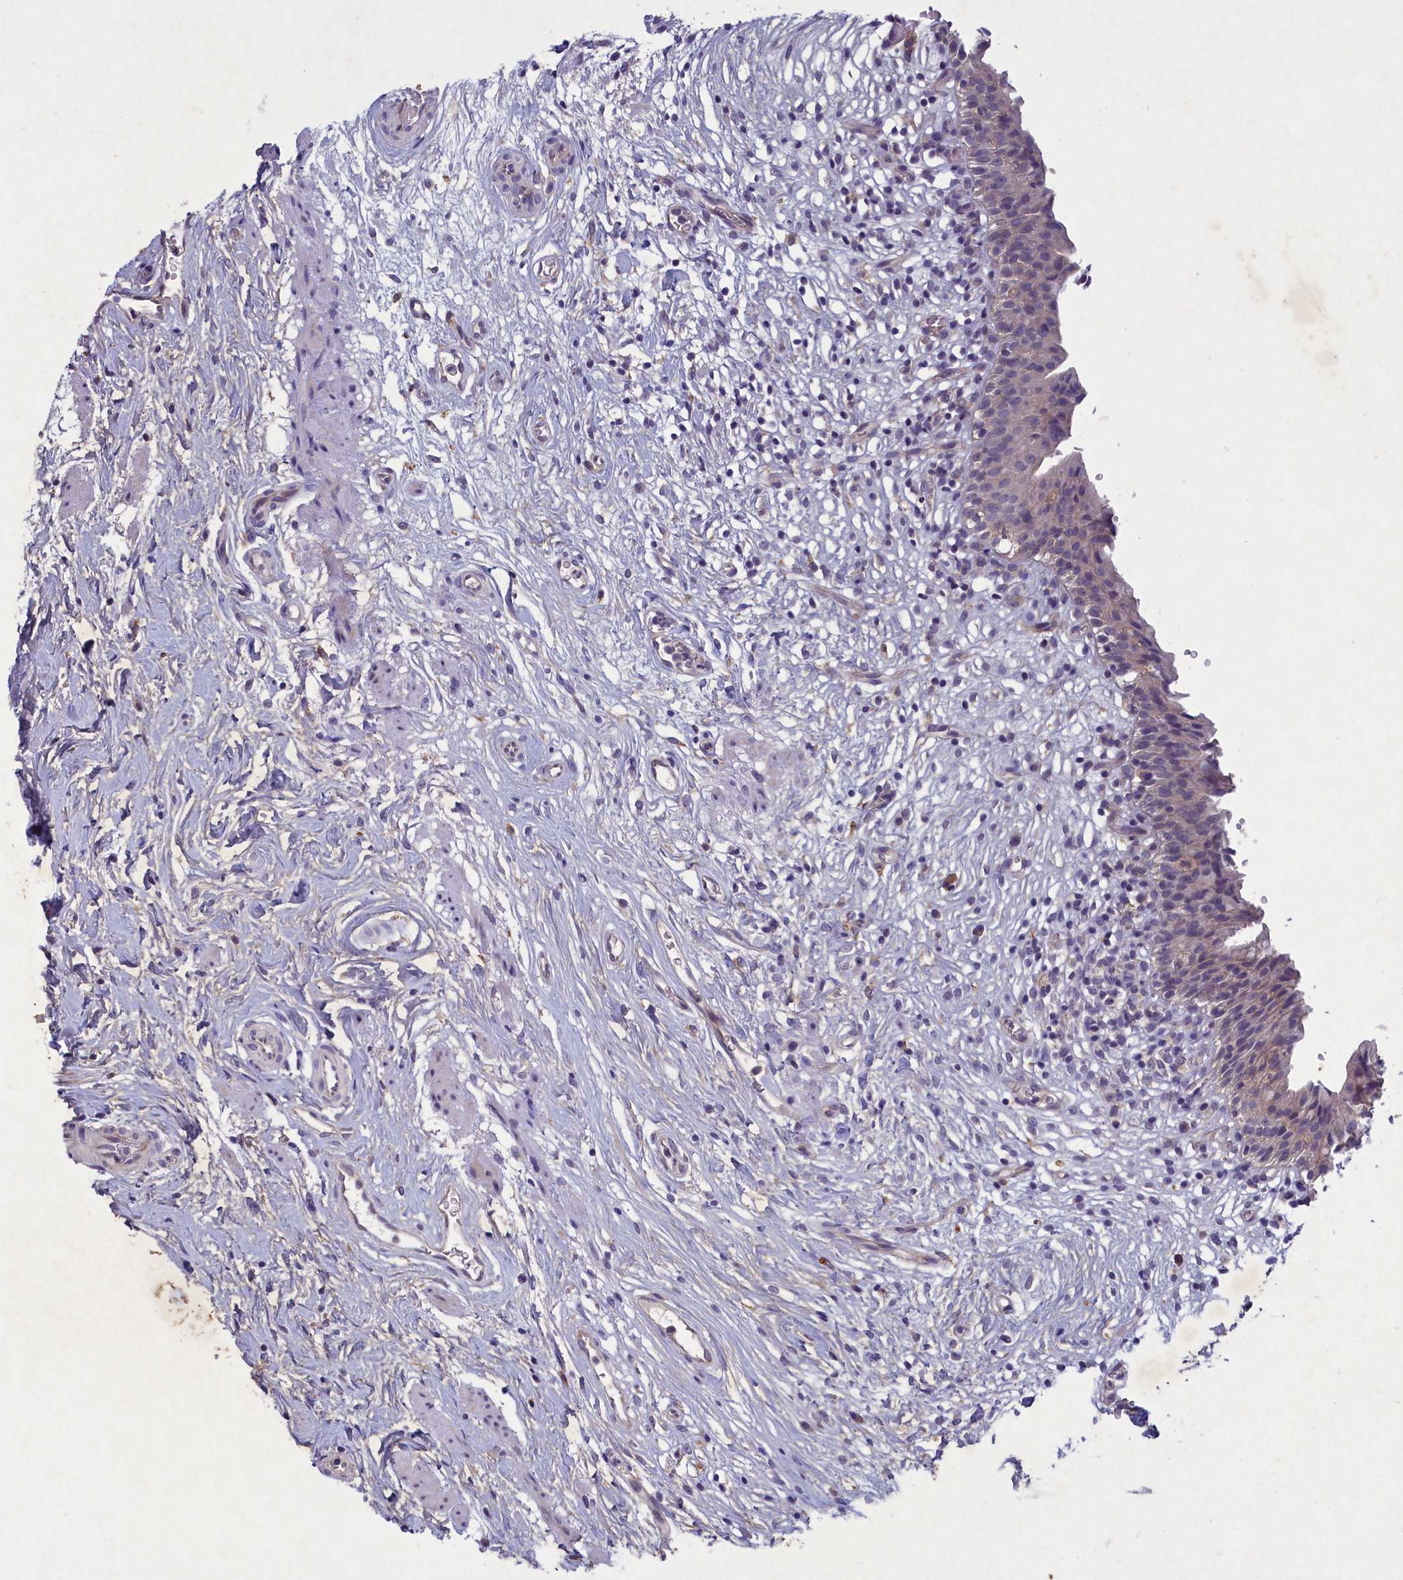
{"staining": {"intensity": "negative", "quantity": "none", "location": "none"}, "tissue": "urinary bladder", "cell_type": "Urothelial cells", "image_type": "normal", "snomed": [{"axis": "morphology", "description": "Normal tissue, NOS"}, {"axis": "morphology", "description": "Inflammation, NOS"}, {"axis": "topography", "description": "Urinary bladder"}], "caption": "Histopathology image shows no significant protein staining in urothelial cells of benign urinary bladder. Brightfield microscopy of immunohistochemistry (IHC) stained with DAB (3,3'-diaminobenzidine) (brown) and hematoxylin (blue), captured at high magnification.", "gene": "PLEKHG6", "patient": {"sex": "male", "age": 63}}